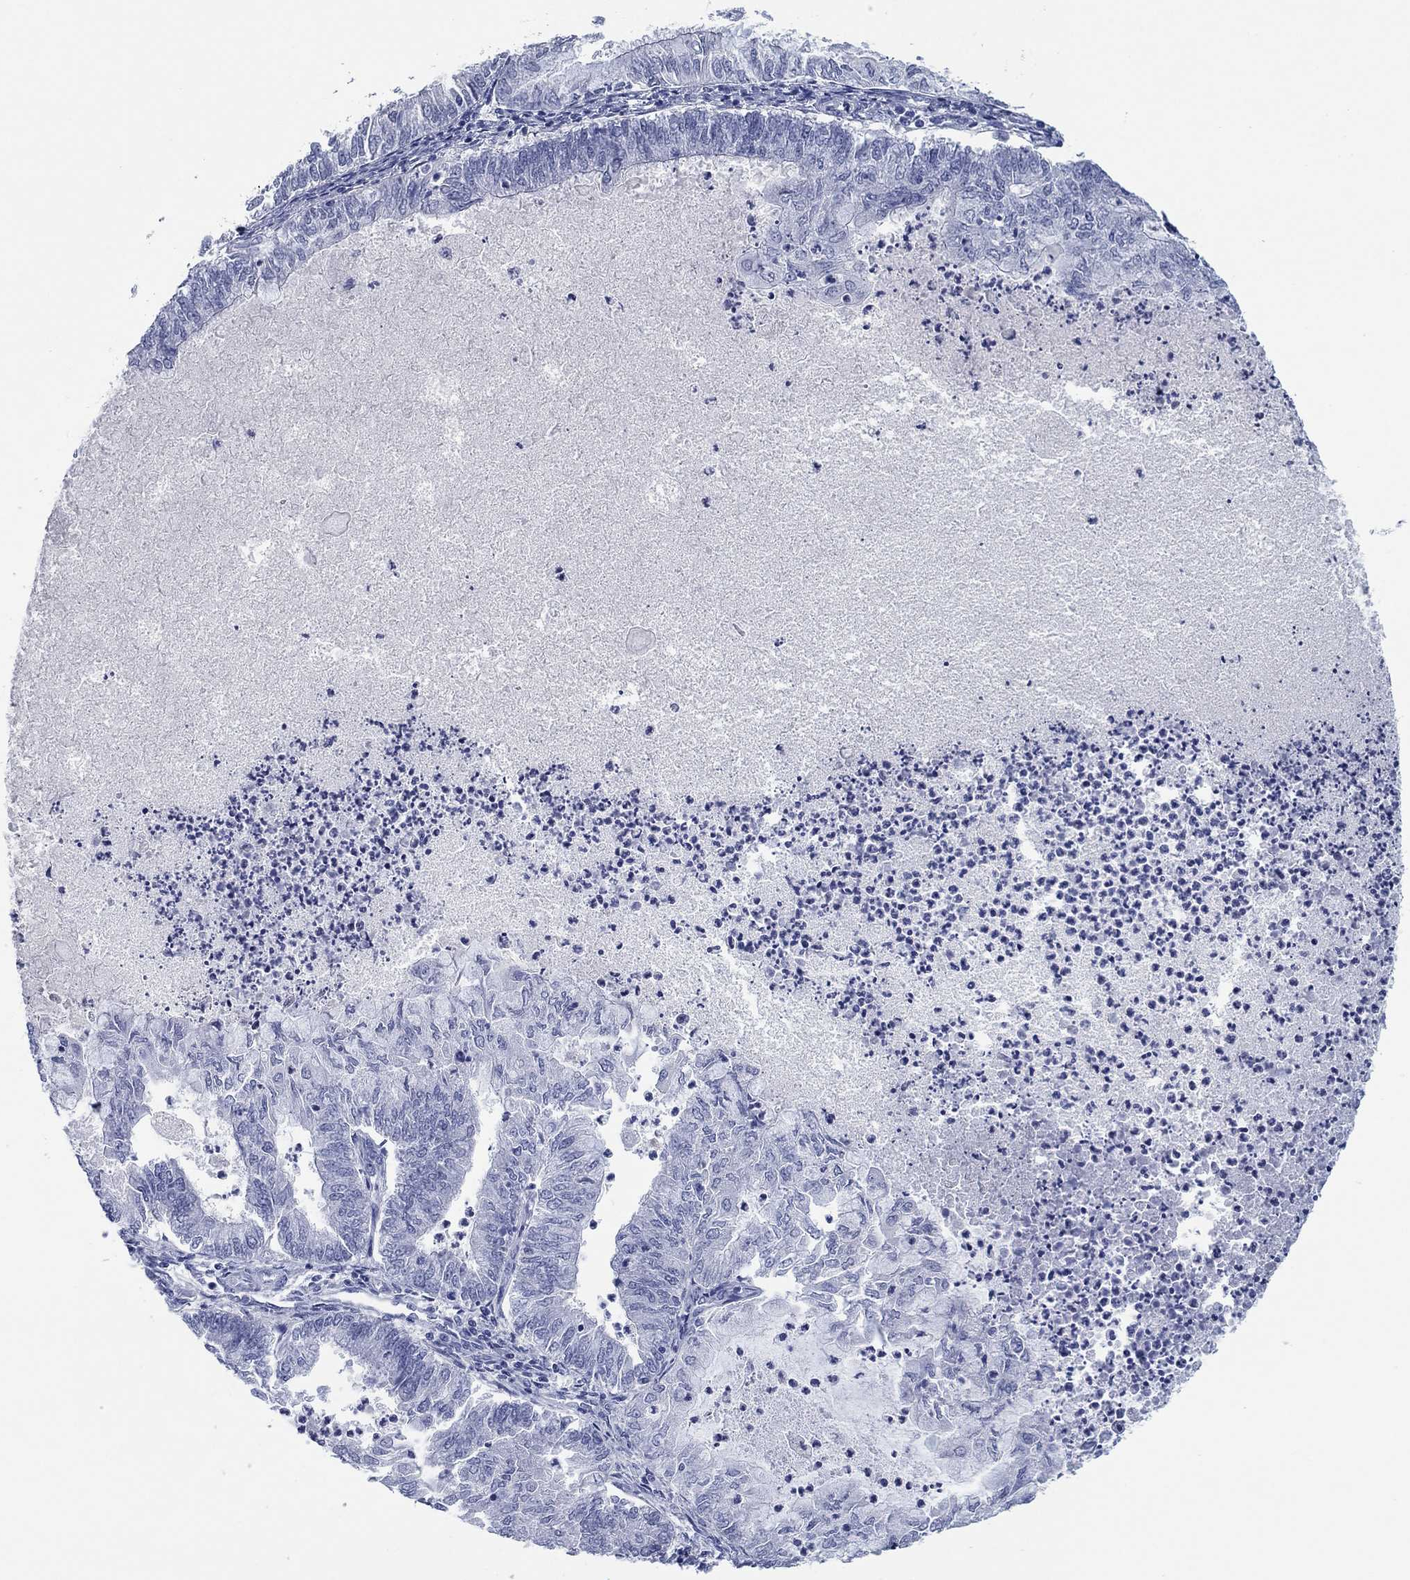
{"staining": {"intensity": "negative", "quantity": "none", "location": "none"}, "tissue": "endometrial cancer", "cell_type": "Tumor cells", "image_type": "cancer", "snomed": [{"axis": "morphology", "description": "Adenocarcinoma, NOS"}, {"axis": "topography", "description": "Endometrium"}], "caption": "The image exhibits no staining of tumor cells in endometrial cancer.", "gene": "PDYN", "patient": {"sex": "female", "age": 59}}